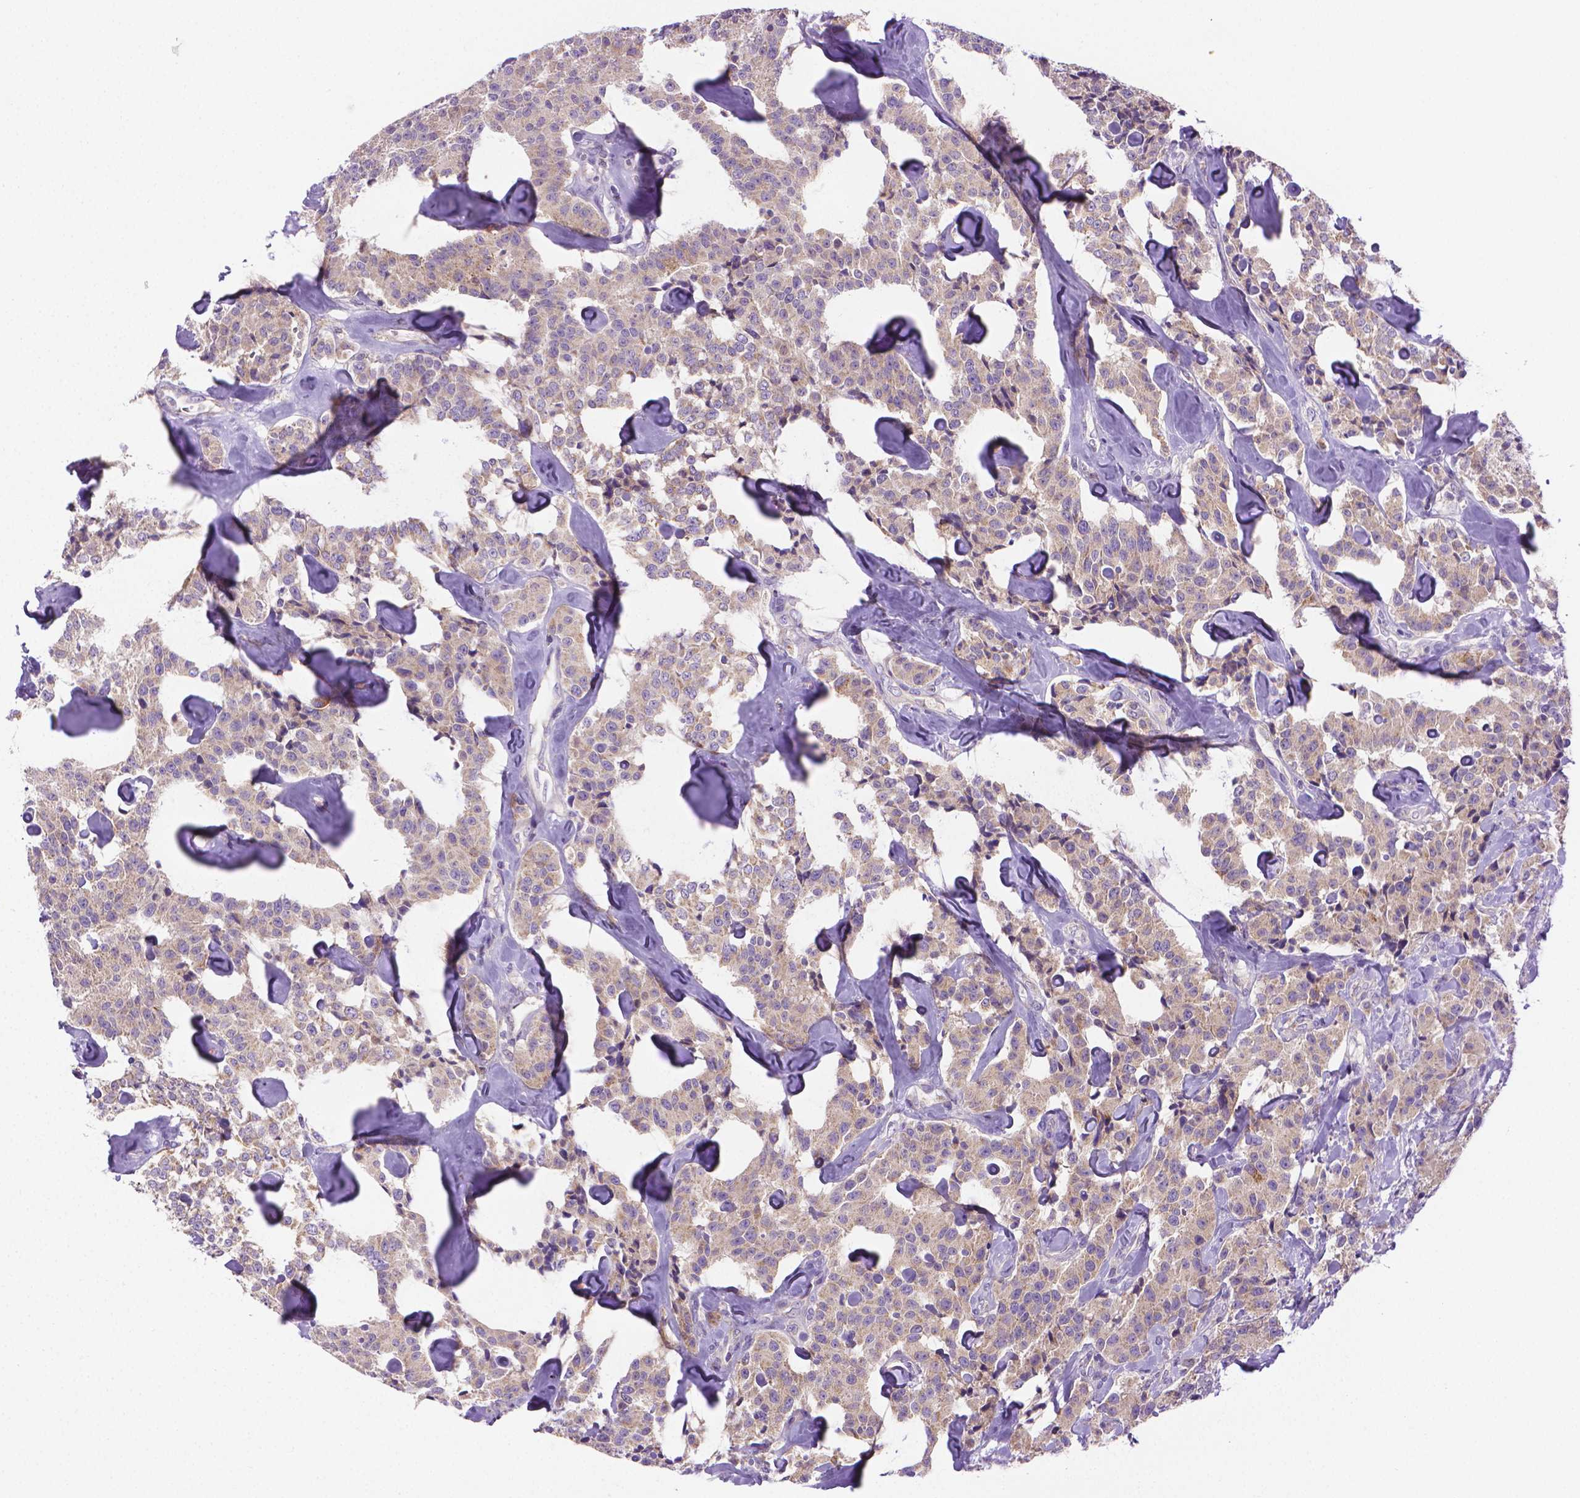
{"staining": {"intensity": "negative", "quantity": "none", "location": "none"}, "tissue": "carcinoid", "cell_type": "Tumor cells", "image_type": "cancer", "snomed": [{"axis": "morphology", "description": "Carcinoid, malignant, NOS"}, {"axis": "topography", "description": "Pancreas"}], "caption": "The micrograph reveals no staining of tumor cells in carcinoid.", "gene": "SLC51B", "patient": {"sex": "male", "age": 41}}